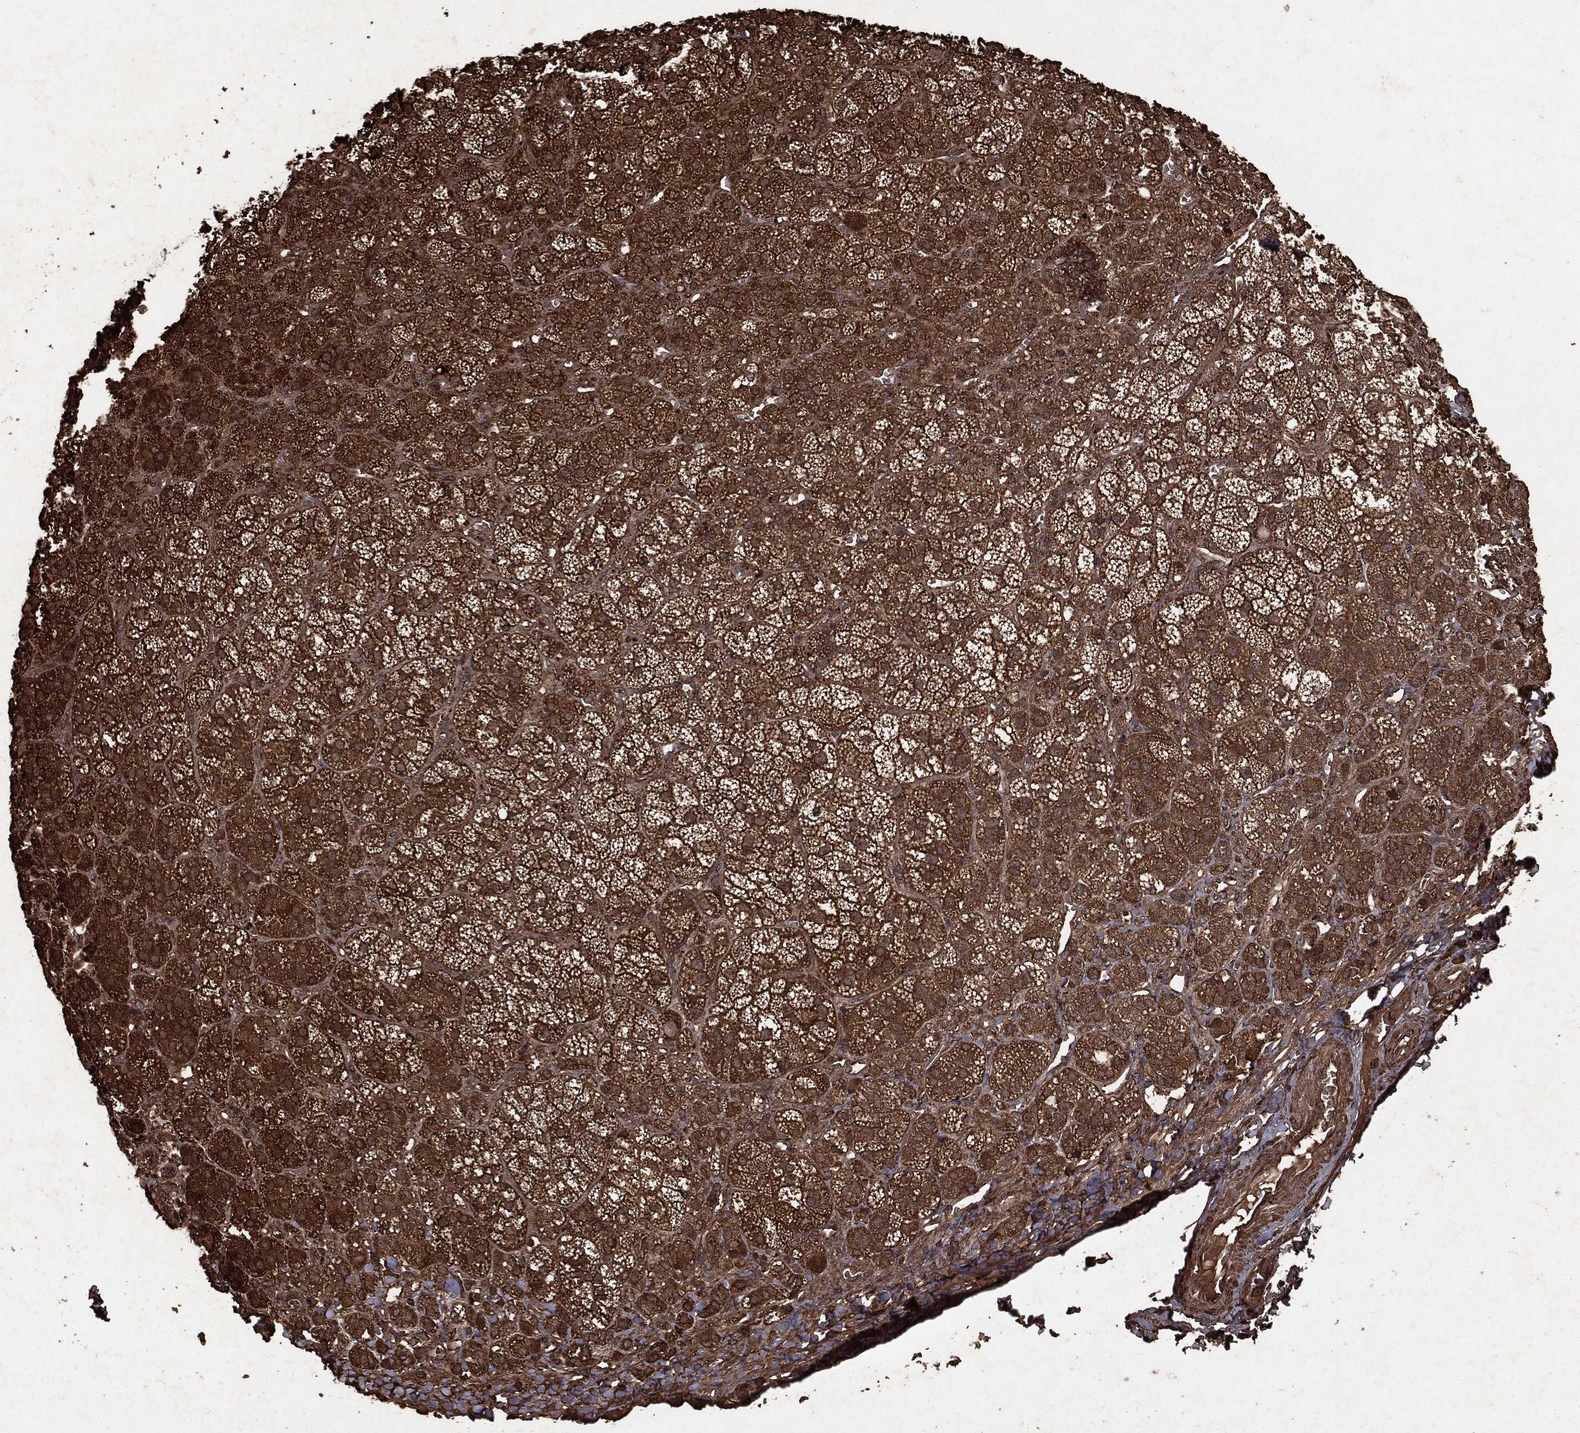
{"staining": {"intensity": "strong", "quantity": ">75%", "location": "cytoplasmic/membranous"}, "tissue": "adrenal gland", "cell_type": "Glandular cells", "image_type": "normal", "snomed": [{"axis": "morphology", "description": "Normal tissue, NOS"}, {"axis": "topography", "description": "Adrenal gland"}], "caption": "A brown stain labels strong cytoplasmic/membranous expression of a protein in glandular cells of normal human adrenal gland. Ihc stains the protein in brown and the nuclei are stained blue.", "gene": "ARAF", "patient": {"sex": "female", "age": 60}}